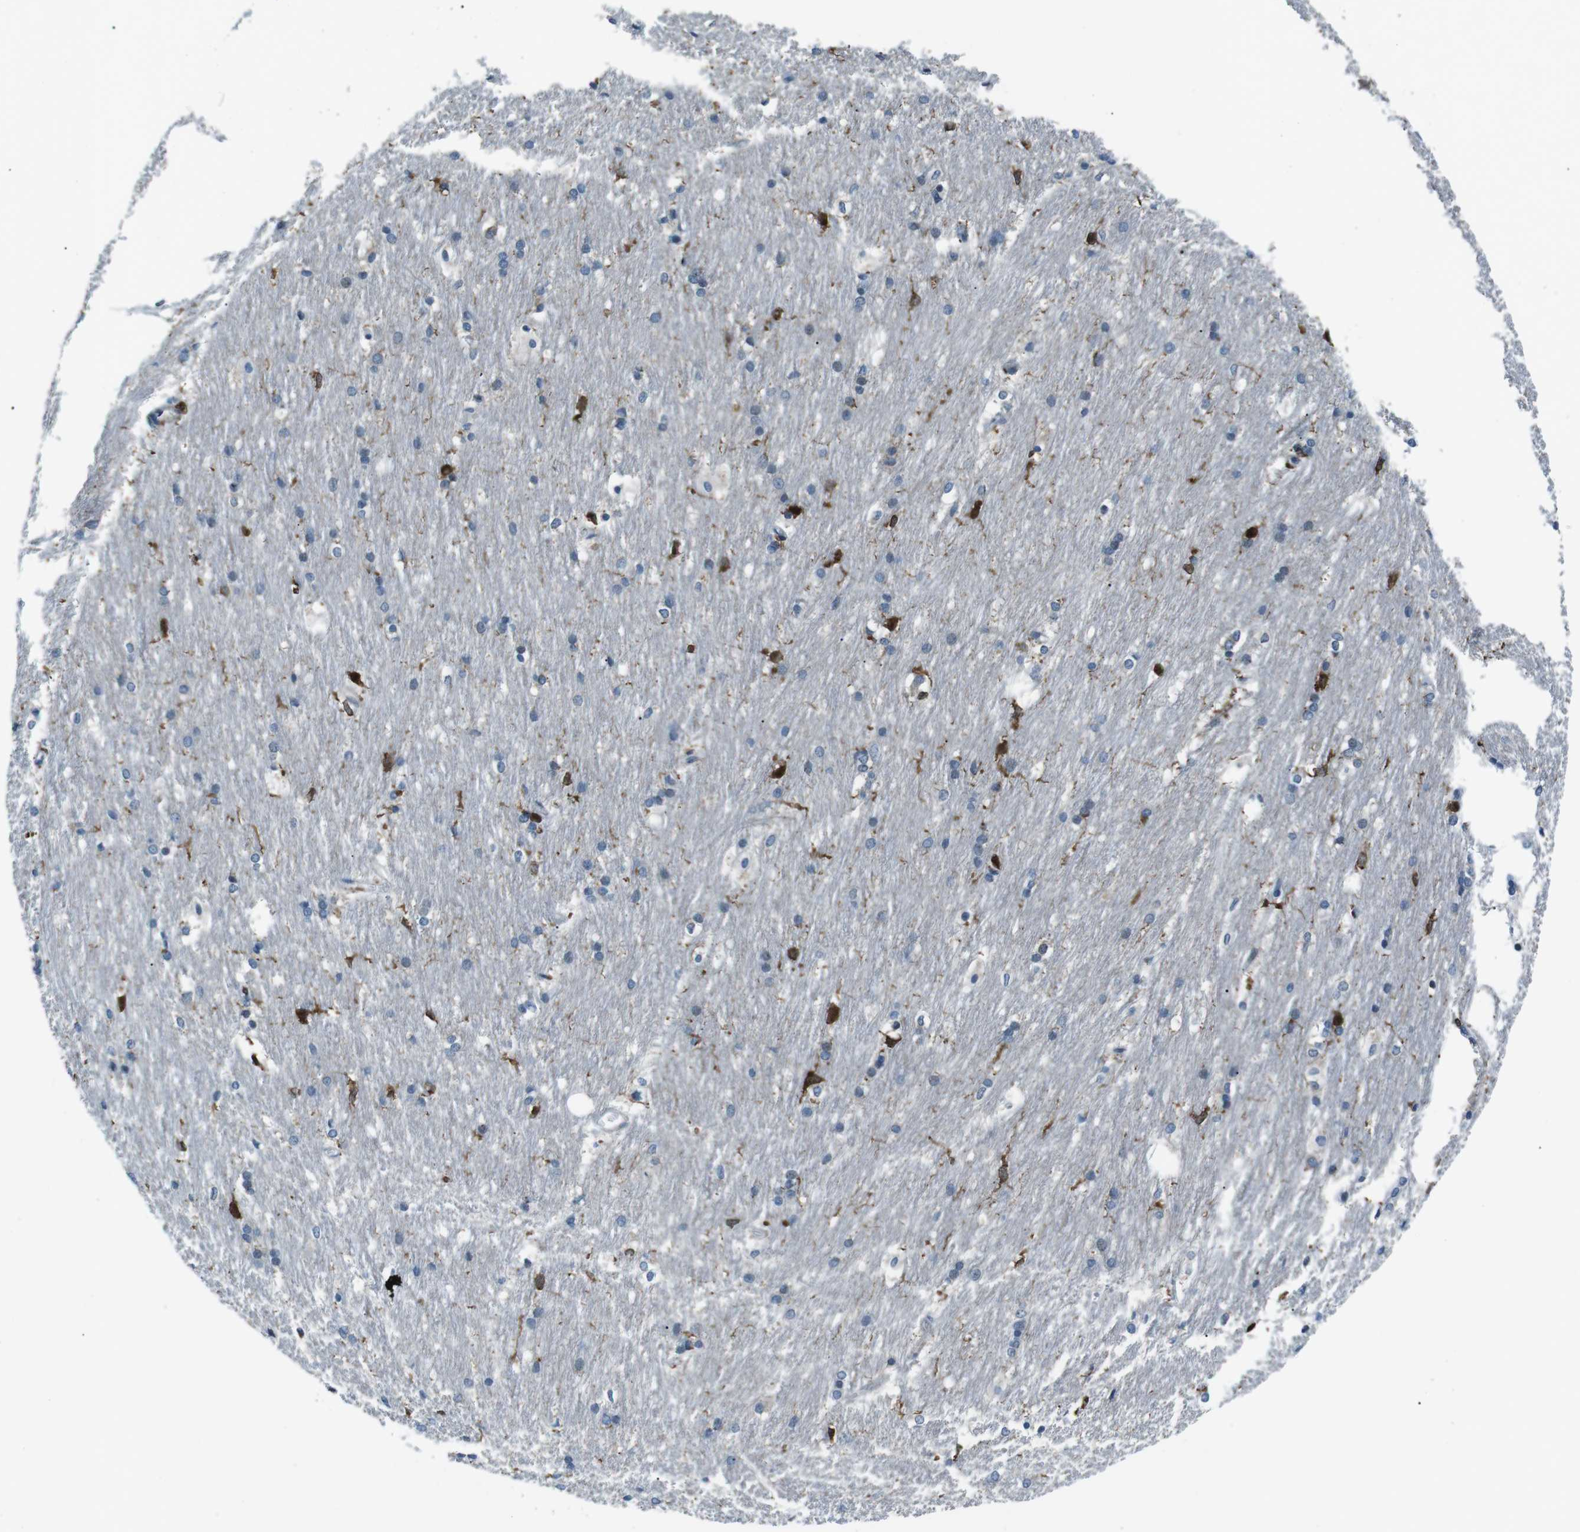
{"staining": {"intensity": "moderate", "quantity": "<25%", "location": "cytoplasmic/membranous"}, "tissue": "caudate", "cell_type": "Glial cells", "image_type": "normal", "snomed": [{"axis": "morphology", "description": "Normal tissue, NOS"}, {"axis": "topography", "description": "Lateral ventricle wall"}], "caption": "Immunohistochemical staining of normal caudate exhibits moderate cytoplasmic/membranous protein expression in about <25% of glial cells.", "gene": "BLNK", "patient": {"sex": "female", "age": 19}}